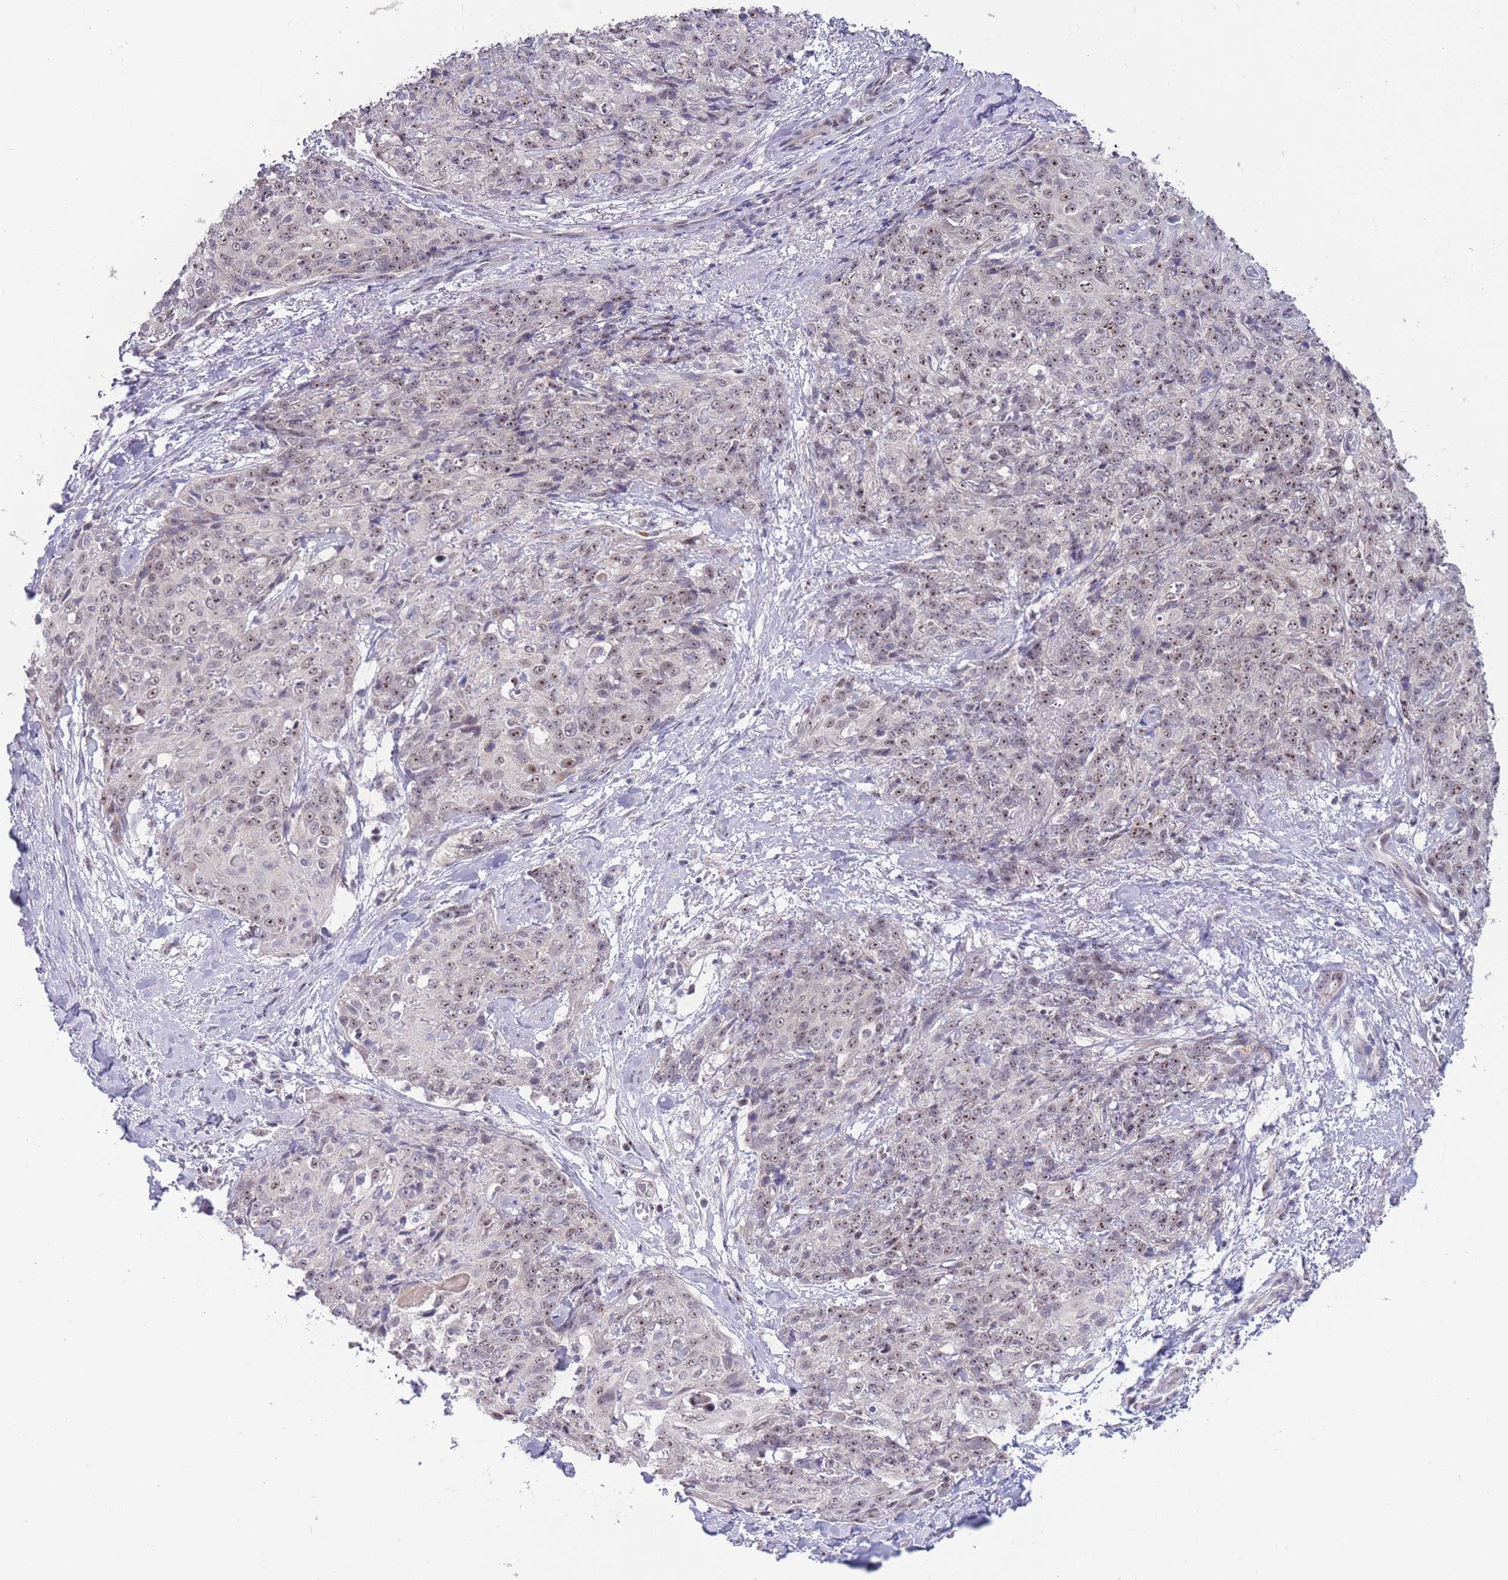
{"staining": {"intensity": "moderate", "quantity": "25%-75%", "location": "nuclear"}, "tissue": "skin cancer", "cell_type": "Tumor cells", "image_type": "cancer", "snomed": [{"axis": "morphology", "description": "Squamous cell carcinoma, NOS"}, {"axis": "topography", "description": "Skin"}, {"axis": "topography", "description": "Vulva"}], "caption": "There is medium levels of moderate nuclear positivity in tumor cells of skin squamous cell carcinoma, as demonstrated by immunohistochemical staining (brown color).", "gene": "MCIDAS", "patient": {"sex": "female", "age": 85}}